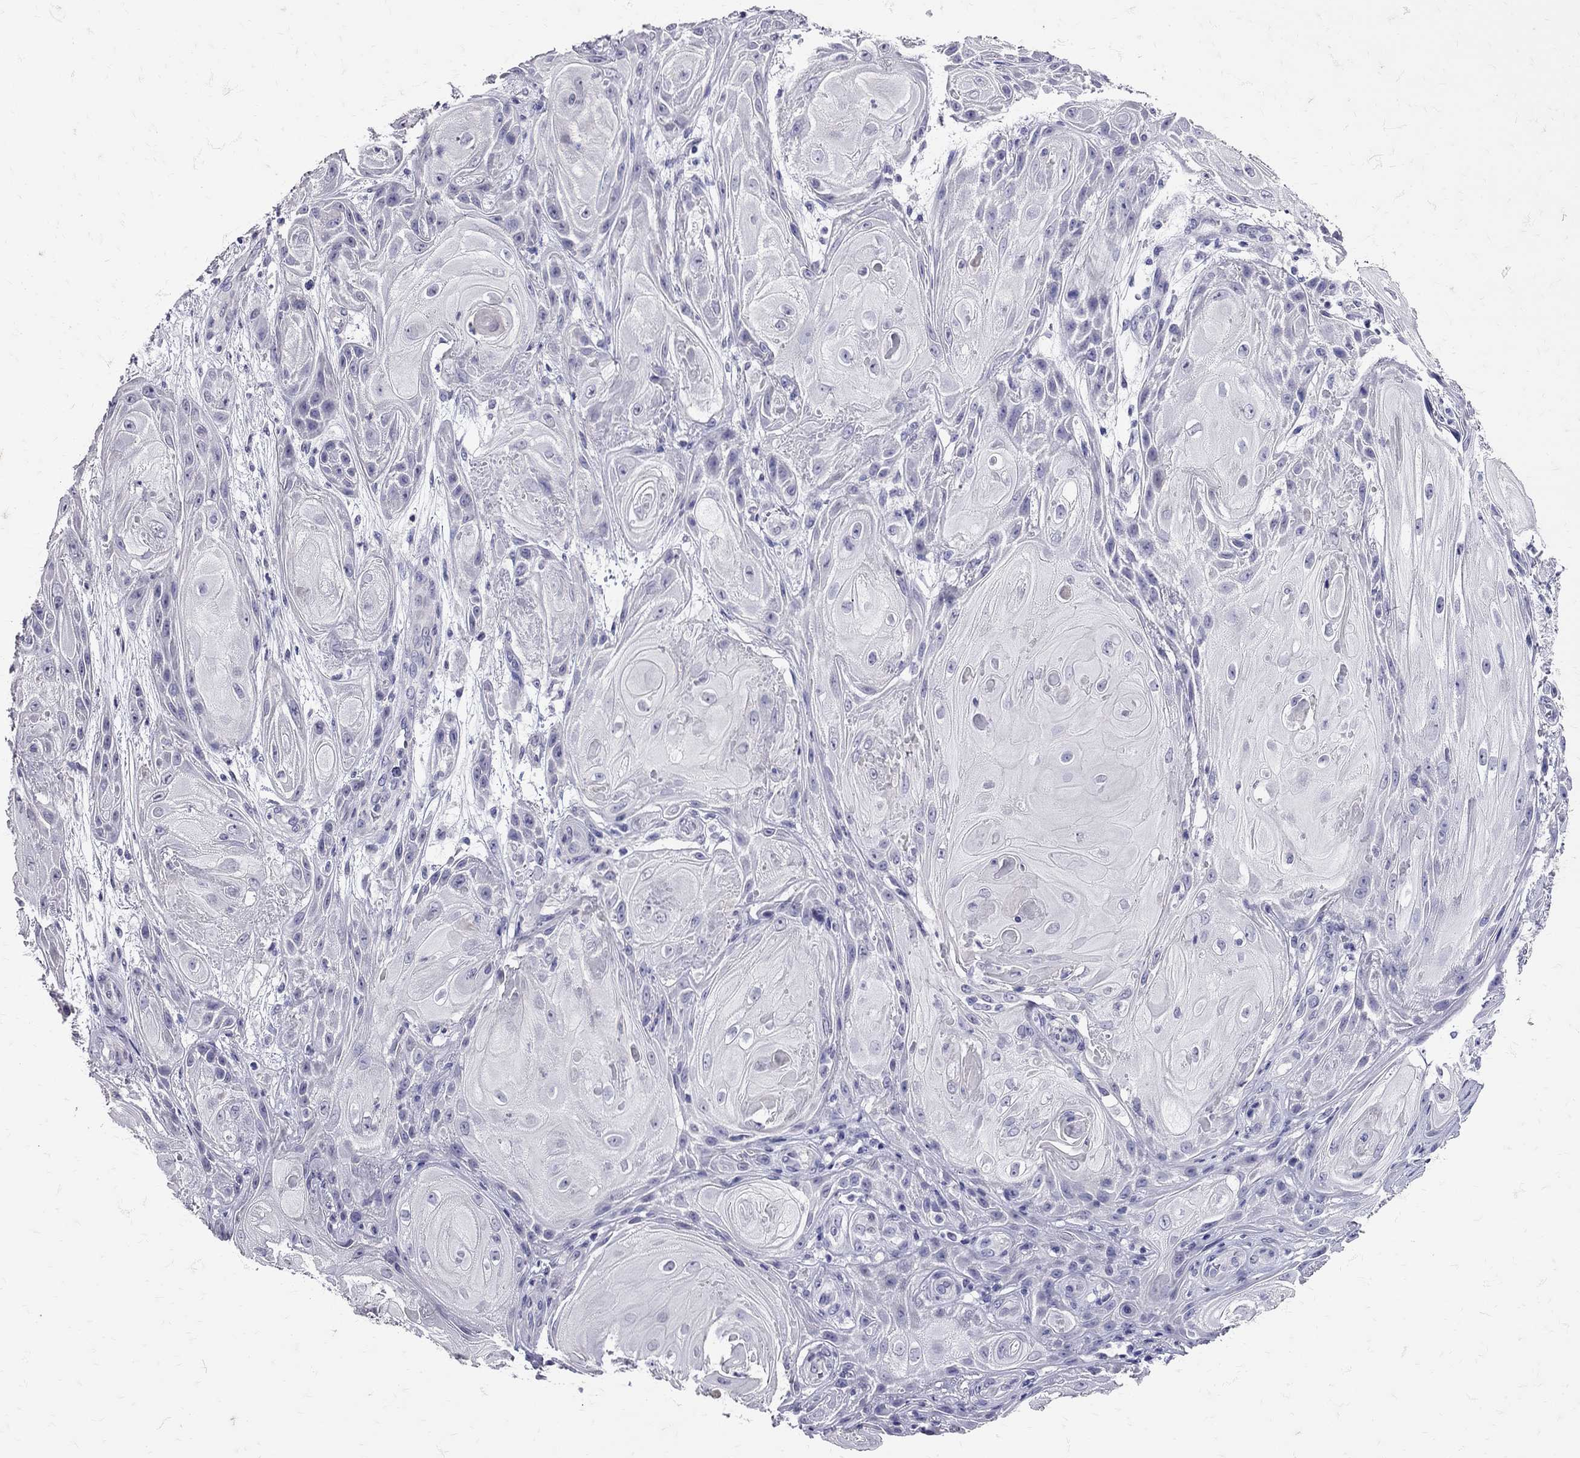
{"staining": {"intensity": "negative", "quantity": "none", "location": "none"}, "tissue": "skin cancer", "cell_type": "Tumor cells", "image_type": "cancer", "snomed": [{"axis": "morphology", "description": "Squamous cell carcinoma, NOS"}, {"axis": "topography", "description": "Skin"}], "caption": "Immunohistochemistry (IHC) image of neoplastic tissue: squamous cell carcinoma (skin) stained with DAB exhibits no significant protein expression in tumor cells.", "gene": "SST", "patient": {"sex": "male", "age": 62}}